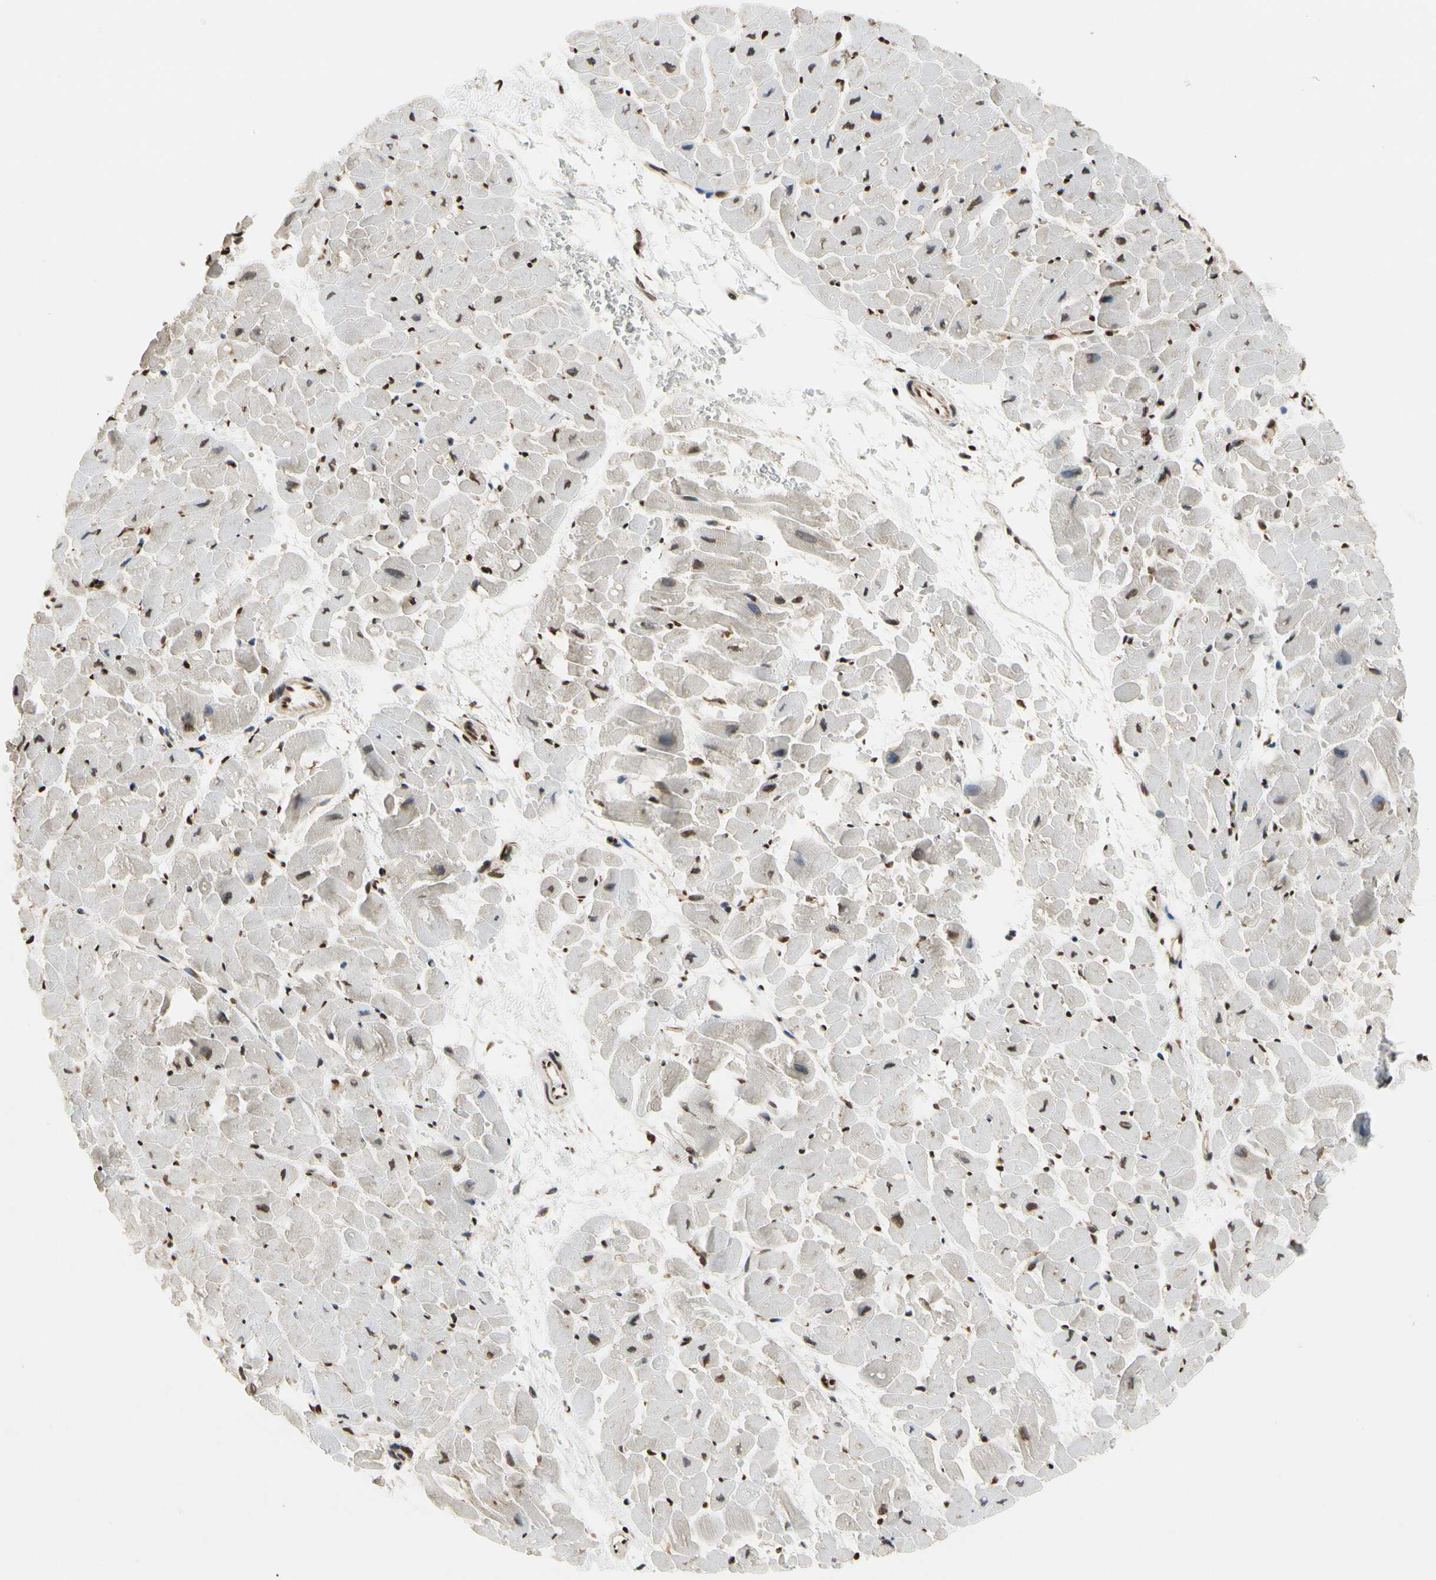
{"staining": {"intensity": "moderate", "quantity": "25%-75%", "location": "nuclear"}, "tissue": "heart muscle", "cell_type": "Cardiomyocytes", "image_type": "normal", "snomed": [{"axis": "morphology", "description": "Normal tissue, NOS"}, {"axis": "topography", "description": "Heart"}], "caption": "Cardiomyocytes show medium levels of moderate nuclear expression in approximately 25%-75% of cells in unremarkable heart muscle.", "gene": "HNRNPK", "patient": {"sex": "male", "age": 45}}